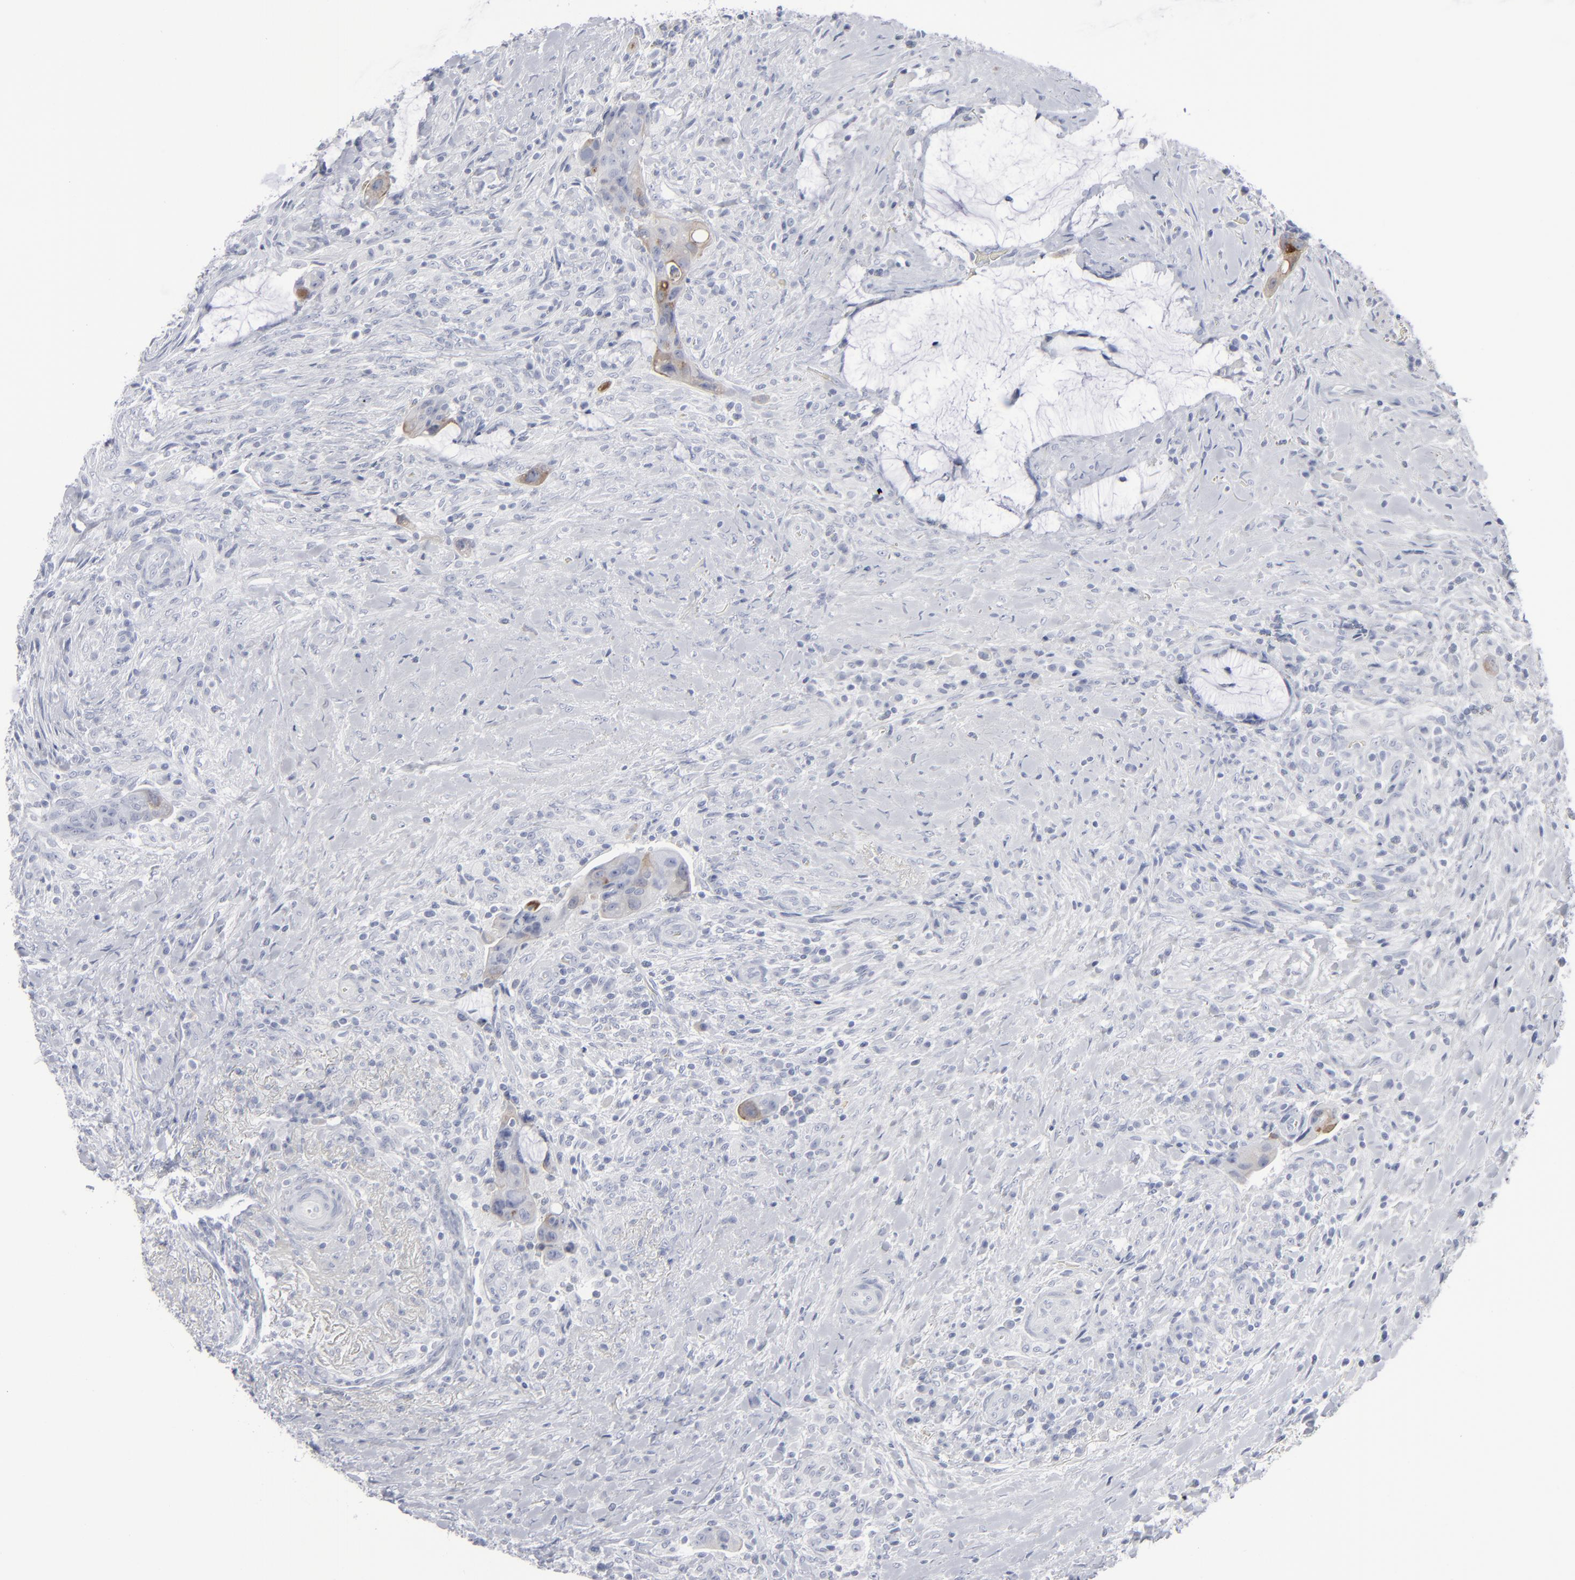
{"staining": {"intensity": "weak", "quantity": "<25%", "location": "cytoplasmic/membranous"}, "tissue": "colorectal cancer", "cell_type": "Tumor cells", "image_type": "cancer", "snomed": [{"axis": "morphology", "description": "Adenocarcinoma, NOS"}, {"axis": "topography", "description": "Rectum"}], "caption": "IHC image of colorectal adenocarcinoma stained for a protein (brown), which exhibits no staining in tumor cells.", "gene": "MSLN", "patient": {"sex": "female", "age": 71}}